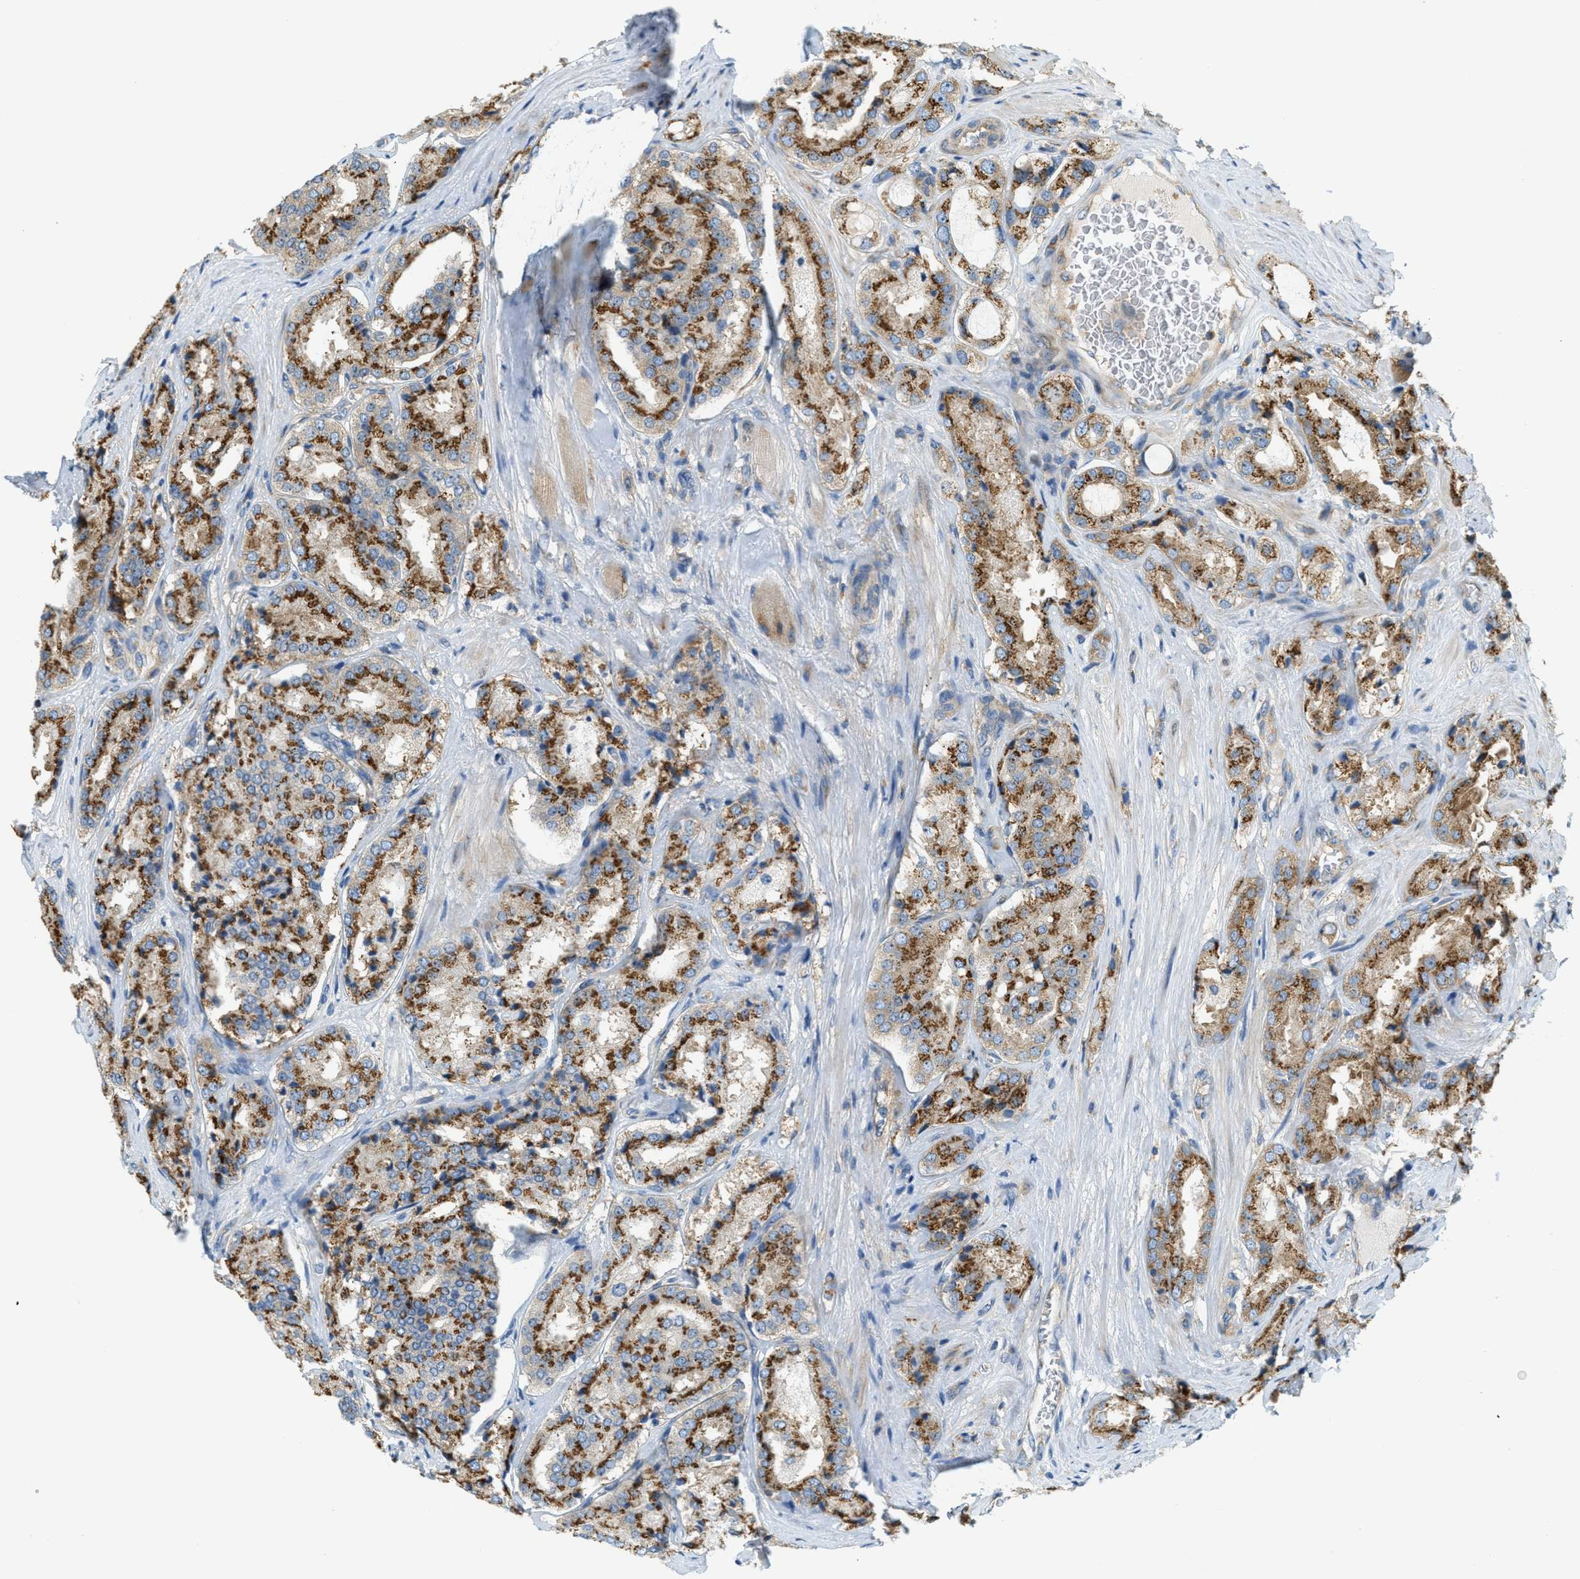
{"staining": {"intensity": "strong", "quantity": "25%-75%", "location": "cytoplasmic/membranous"}, "tissue": "prostate cancer", "cell_type": "Tumor cells", "image_type": "cancer", "snomed": [{"axis": "morphology", "description": "Adenocarcinoma, High grade"}, {"axis": "topography", "description": "Prostate"}], "caption": "Protein expression analysis of human prostate cancer (adenocarcinoma (high-grade)) reveals strong cytoplasmic/membranous staining in about 25%-75% of tumor cells.", "gene": "ABCF1", "patient": {"sex": "male", "age": 65}}